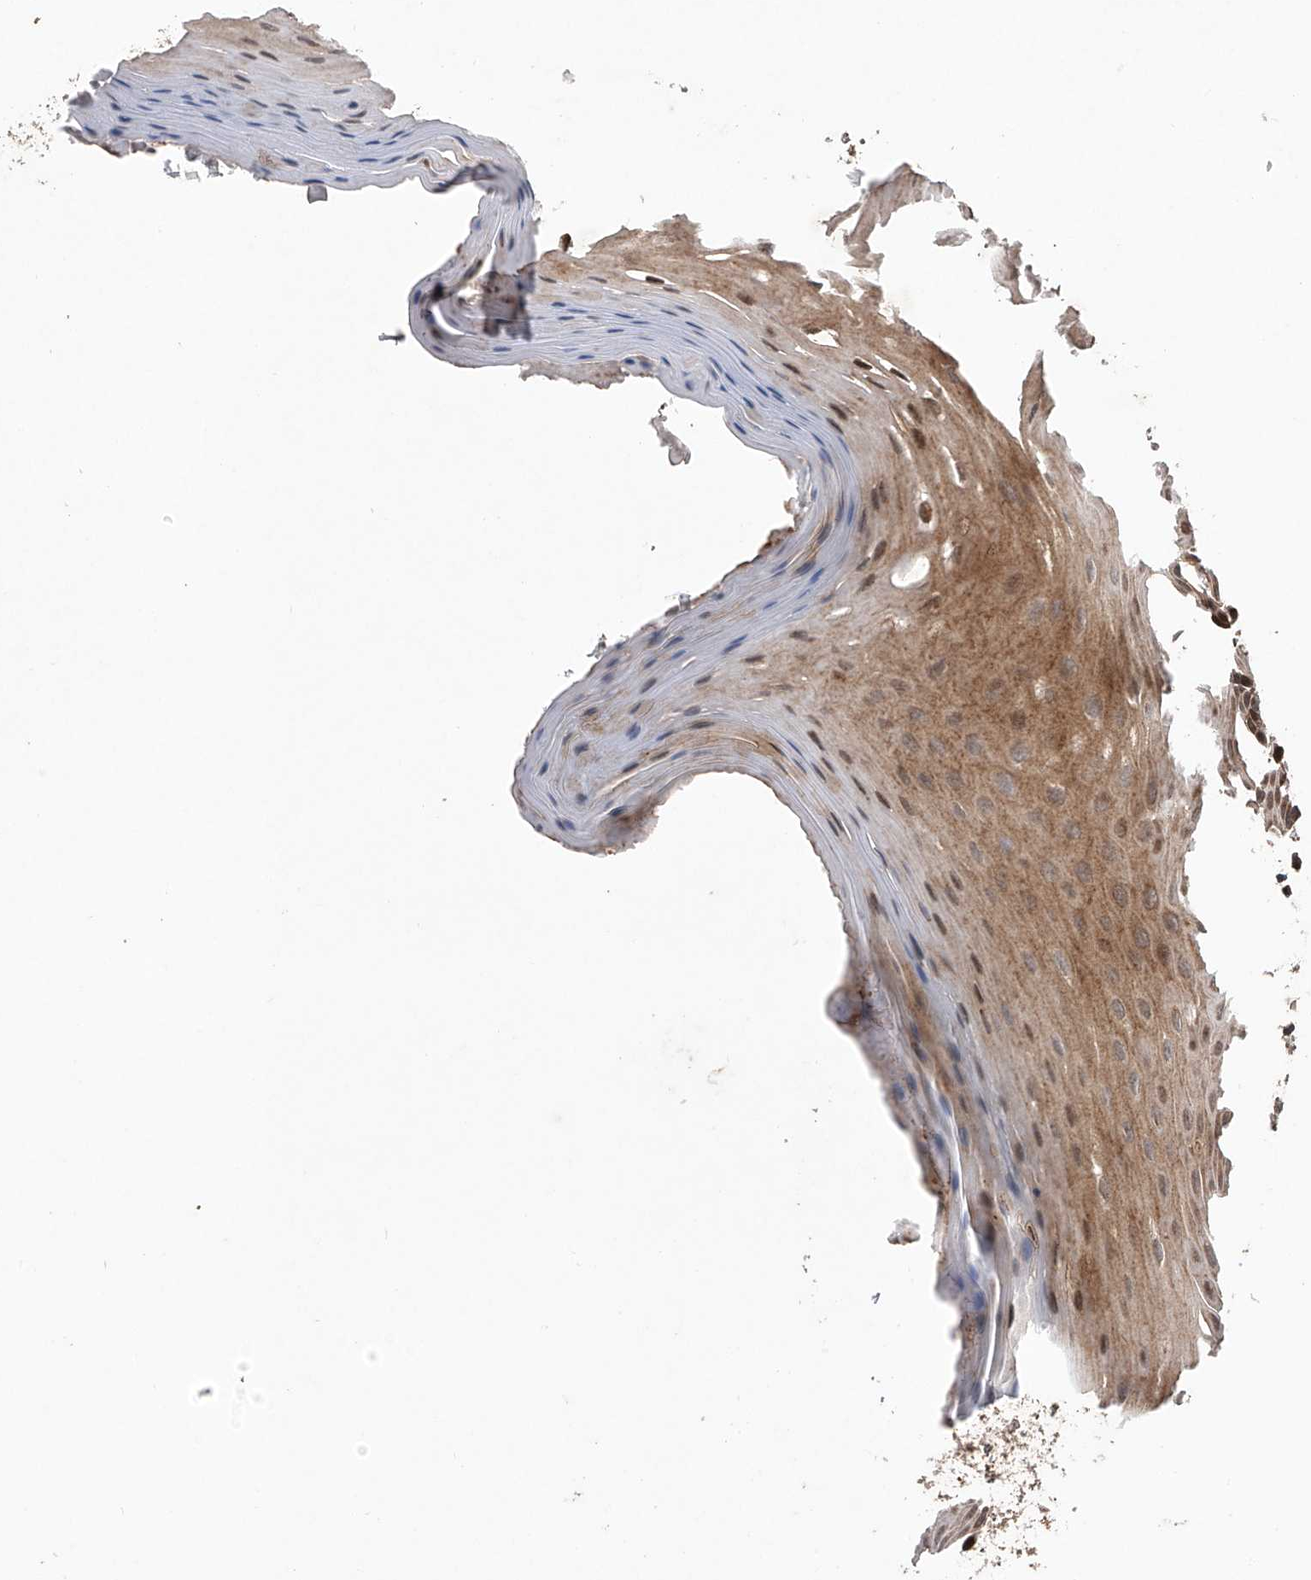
{"staining": {"intensity": "moderate", "quantity": ">75%", "location": "cytoplasmic/membranous,nuclear"}, "tissue": "oral mucosa", "cell_type": "Squamous epithelial cells", "image_type": "normal", "snomed": [{"axis": "morphology", "description": "Normal tissue, NOS"}, {"axis": "morphology", "description": "Squamous cell carcinoma, NOS"}, {"axis": "topography", "description": "Skeletal muscle"}, {"axis": "topography", "description": "Oral tissue"}, {"axis": "topography", "description": "Salivary gland"}, {"axis": "topography", "description": "Head-Neck"}], "caption": "DAB immunohistochemical staining of normal human oral mucosa reveals moderate cytoplasmic/membranous,nuclear protein positivity in approximately >75% of squamous epithelial cells. (brown staining indicates protein expression, while blue staining denotes nuclei).", "gene": "MAP3K11", "patient": {"sex": "male", "age": 54}}